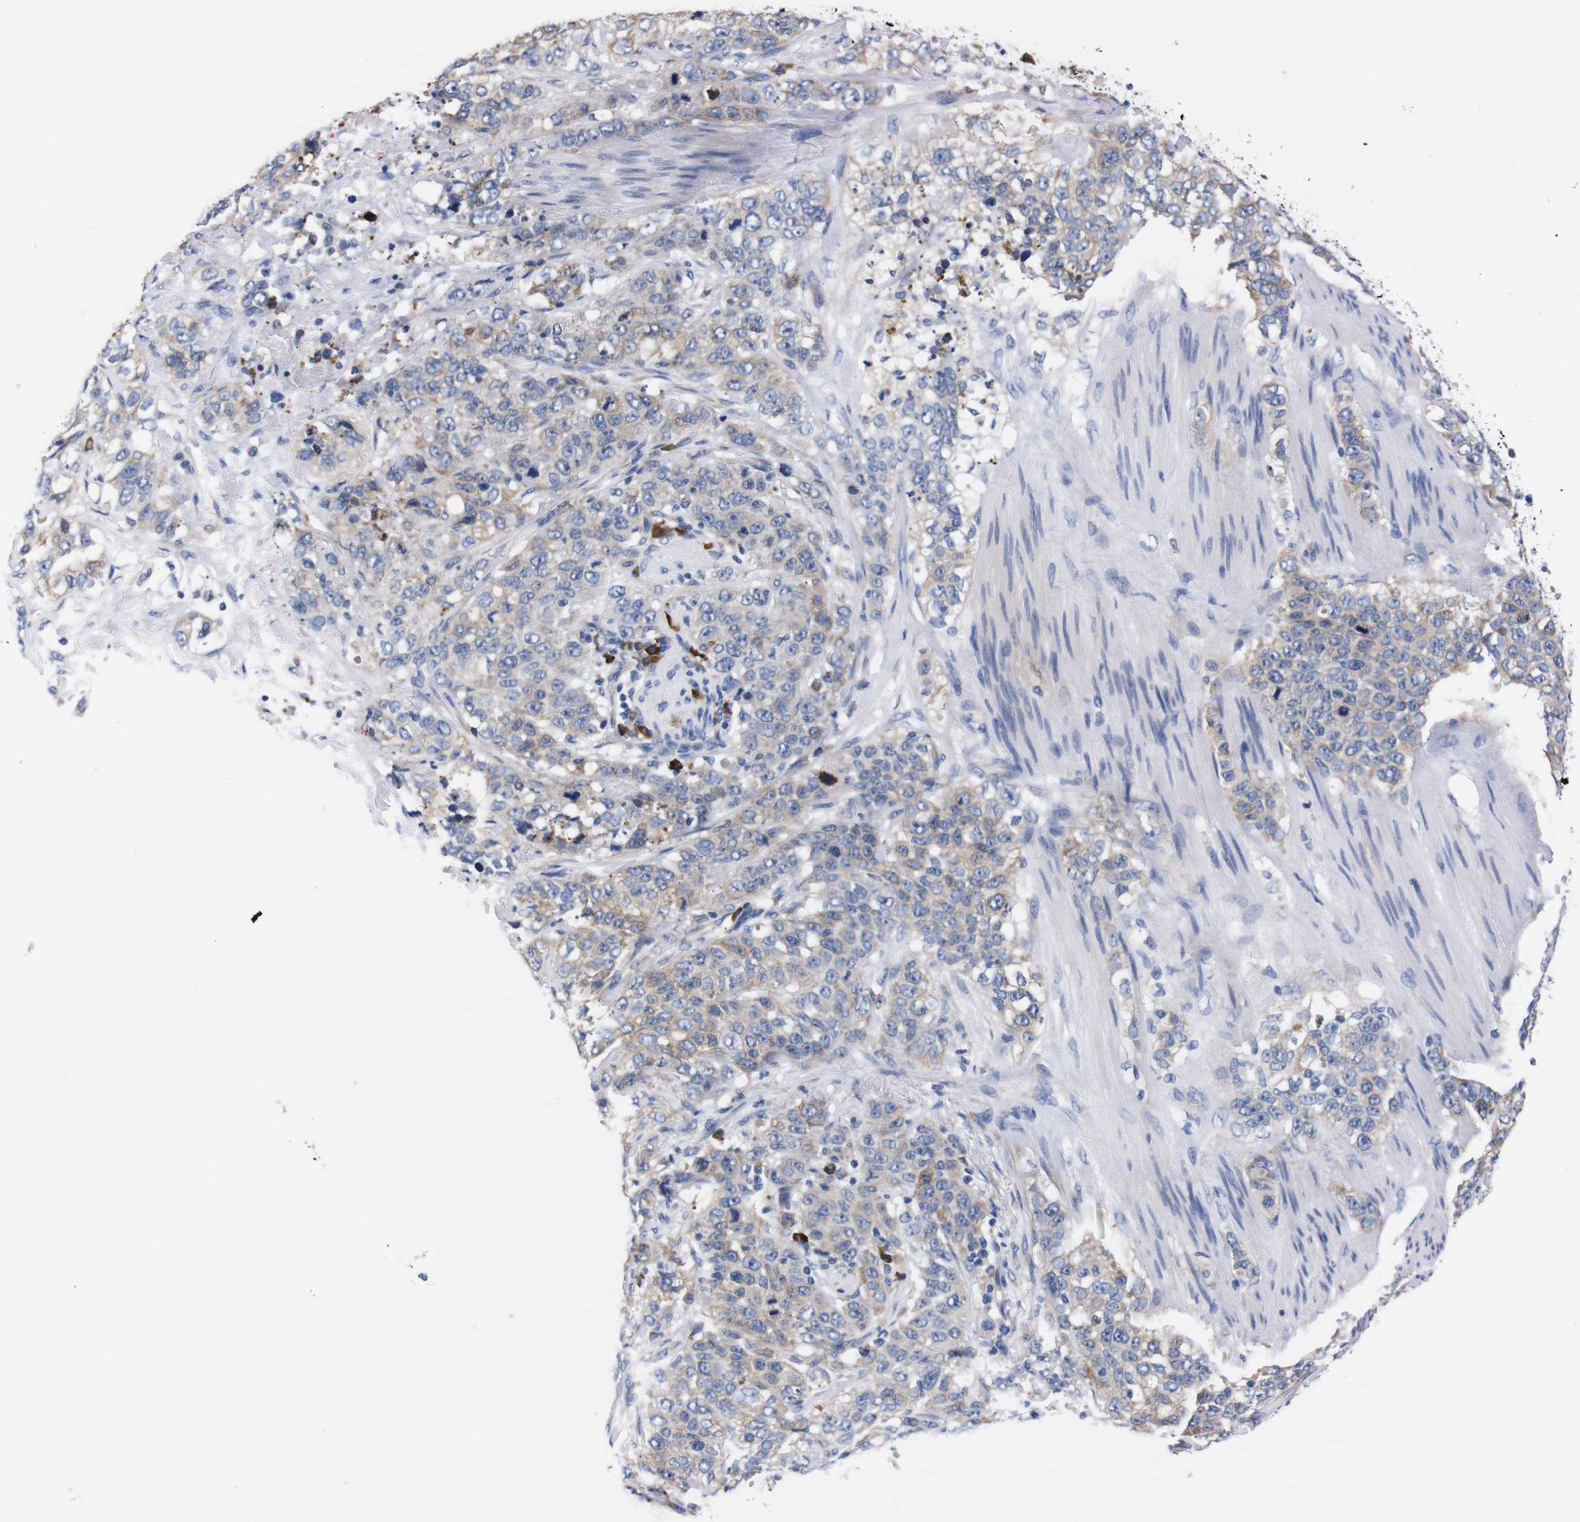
{"staining": {"intensity": "weak", "quantity": ">75%", "location": "cytoplasmic/membranous"}, "tissue": "stomach cancer", "cell_type": "Tumor cells", "image_type": "cancer", "snomed": [{"axis": "morphology", "description": "Adenocarcinoma, NOS"}, {"axis": "topography", "description": "Stomach"}], "caption": "The image reveals a brown stain indicating the presence of a protein in the cytoplasmic/membranous of tumor cells in stomach cancer. Nuclei are stained in blue.", "gene": "NEBL", "patient": {"sex": "male", "age": 48}}